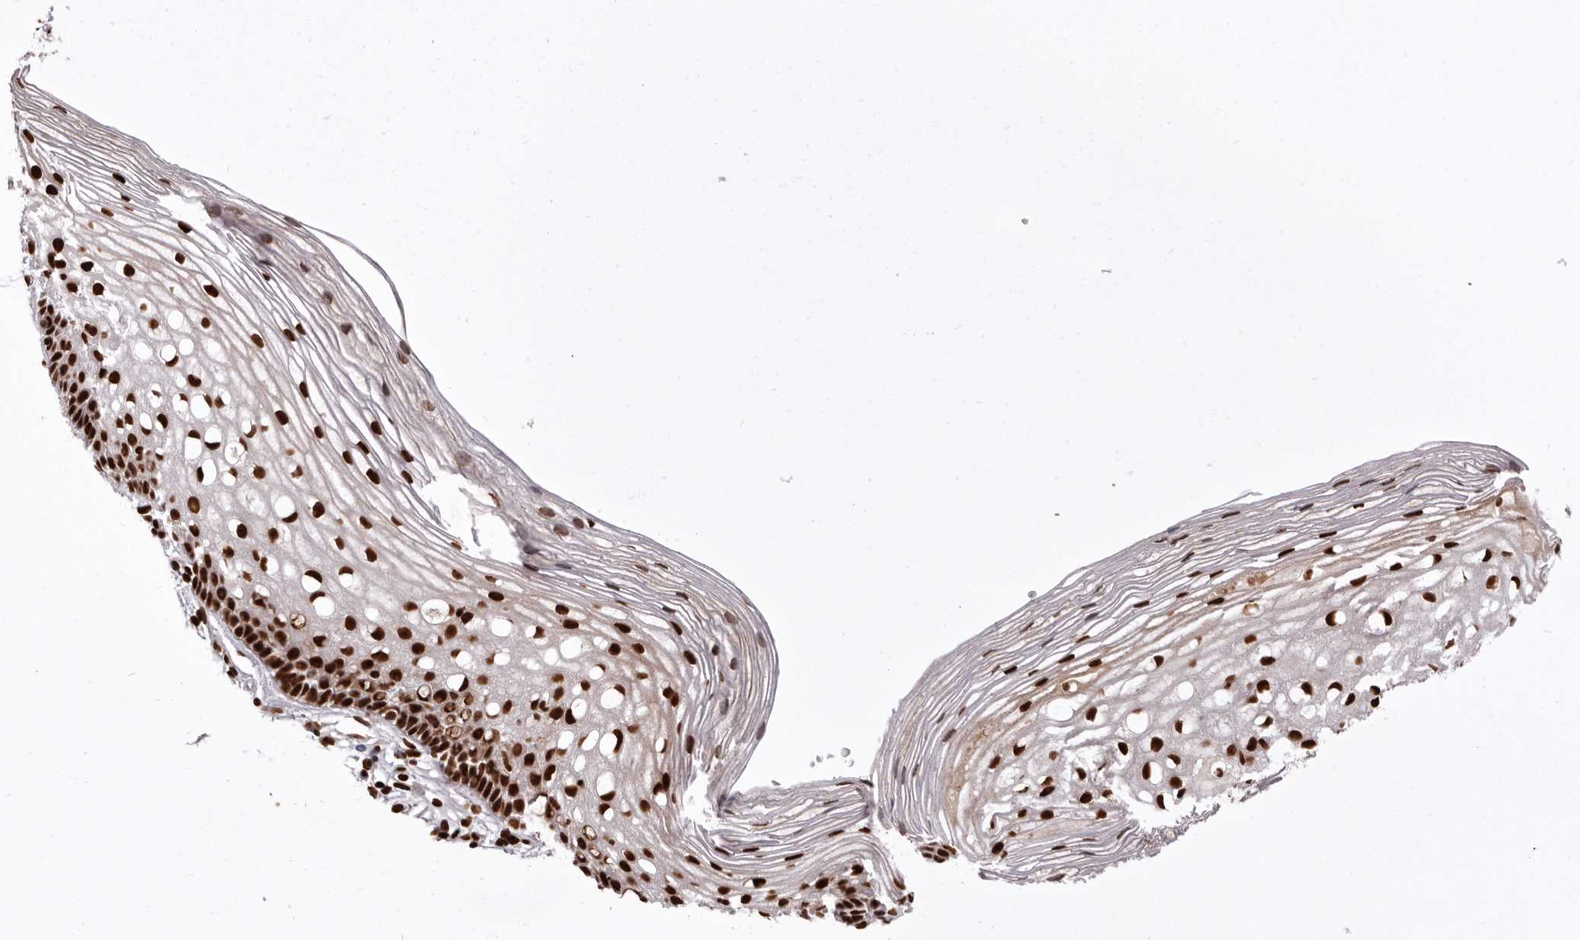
{"staining": {"intensity": "strong", "quantity": ">75%", "location": "nuclear"}, "tissue": "cervix", "cell_type": "Glandular cells", "image_type": "normal", "snomed": [{"axis": "morphology", "description": "Normal tissue, NOS"}, {"axis": "topography", "description": "Cervix"}], "caption": "This photomicrograph reveals immunohistochemistry (IHC) staining of benign human cervix, with high strong nuclear positivity in approximately >75% of glandular cells.", "gene": "CHTOP", "patient": {"sex": "female", "age": 27}}